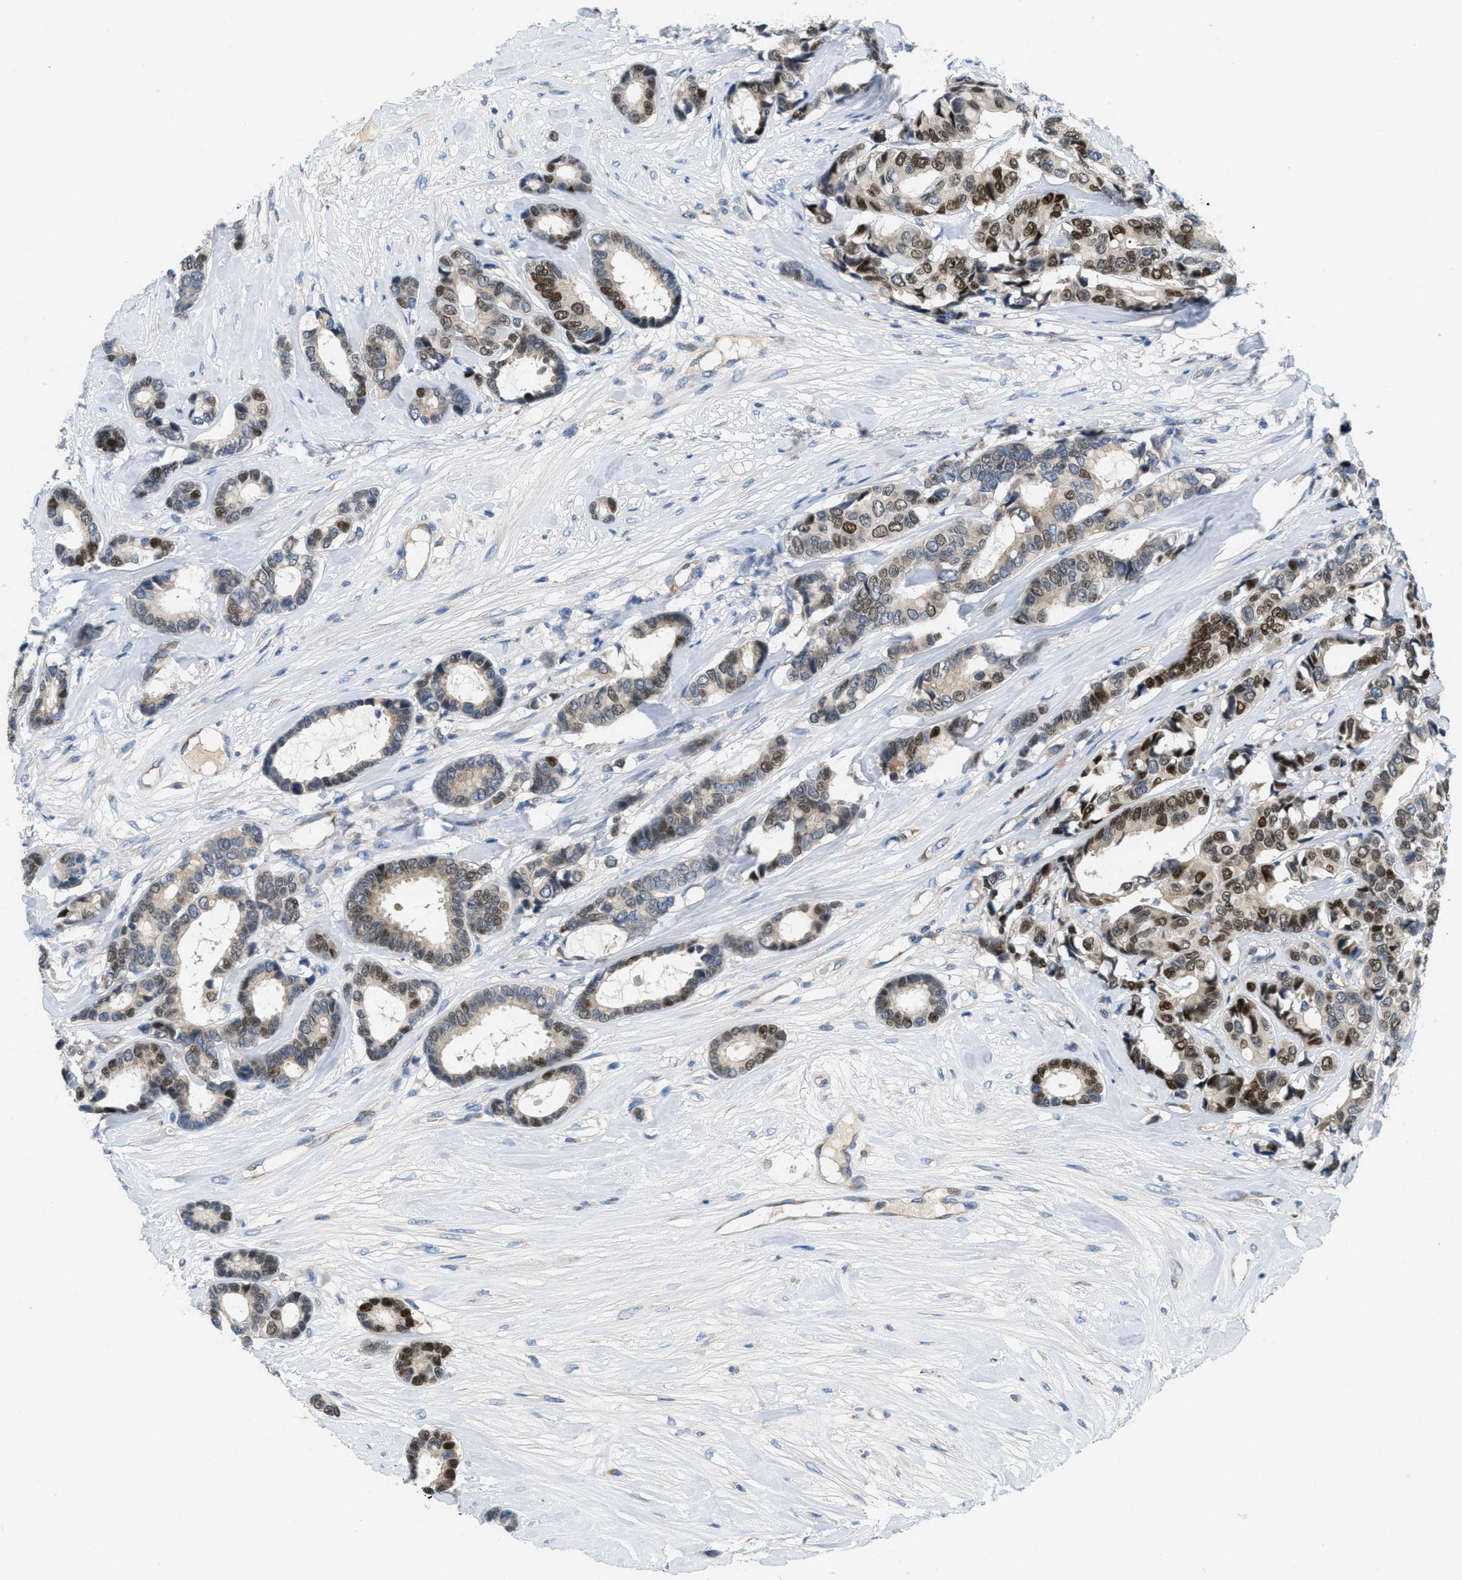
{"staining": {"intensity": "strong", "quantity": "25%-75%", "location": "cytoplasmic/membranous,nuclear"}, "tissue": "breast cancer", "cell_type": "Tumor cells", "image_type": "cancer", "snomed": [{"axis": "morphology", "description": "Duct carcinoma"}, {"axis": "topography", "description": "Breast"}], "caption": "An IHC histopathology image of tumor tissue is shown. Protein staining in brown labels strong cytoplasmic/membranous and nuclear positivity in breast cancer within tumor cells. (Stains: DAB in brown, nuclei in blue, Microscopy: brightfield microscopy at high magnification).", "gene": "PGR", "patient": {"sex": "female", "age": 87}}